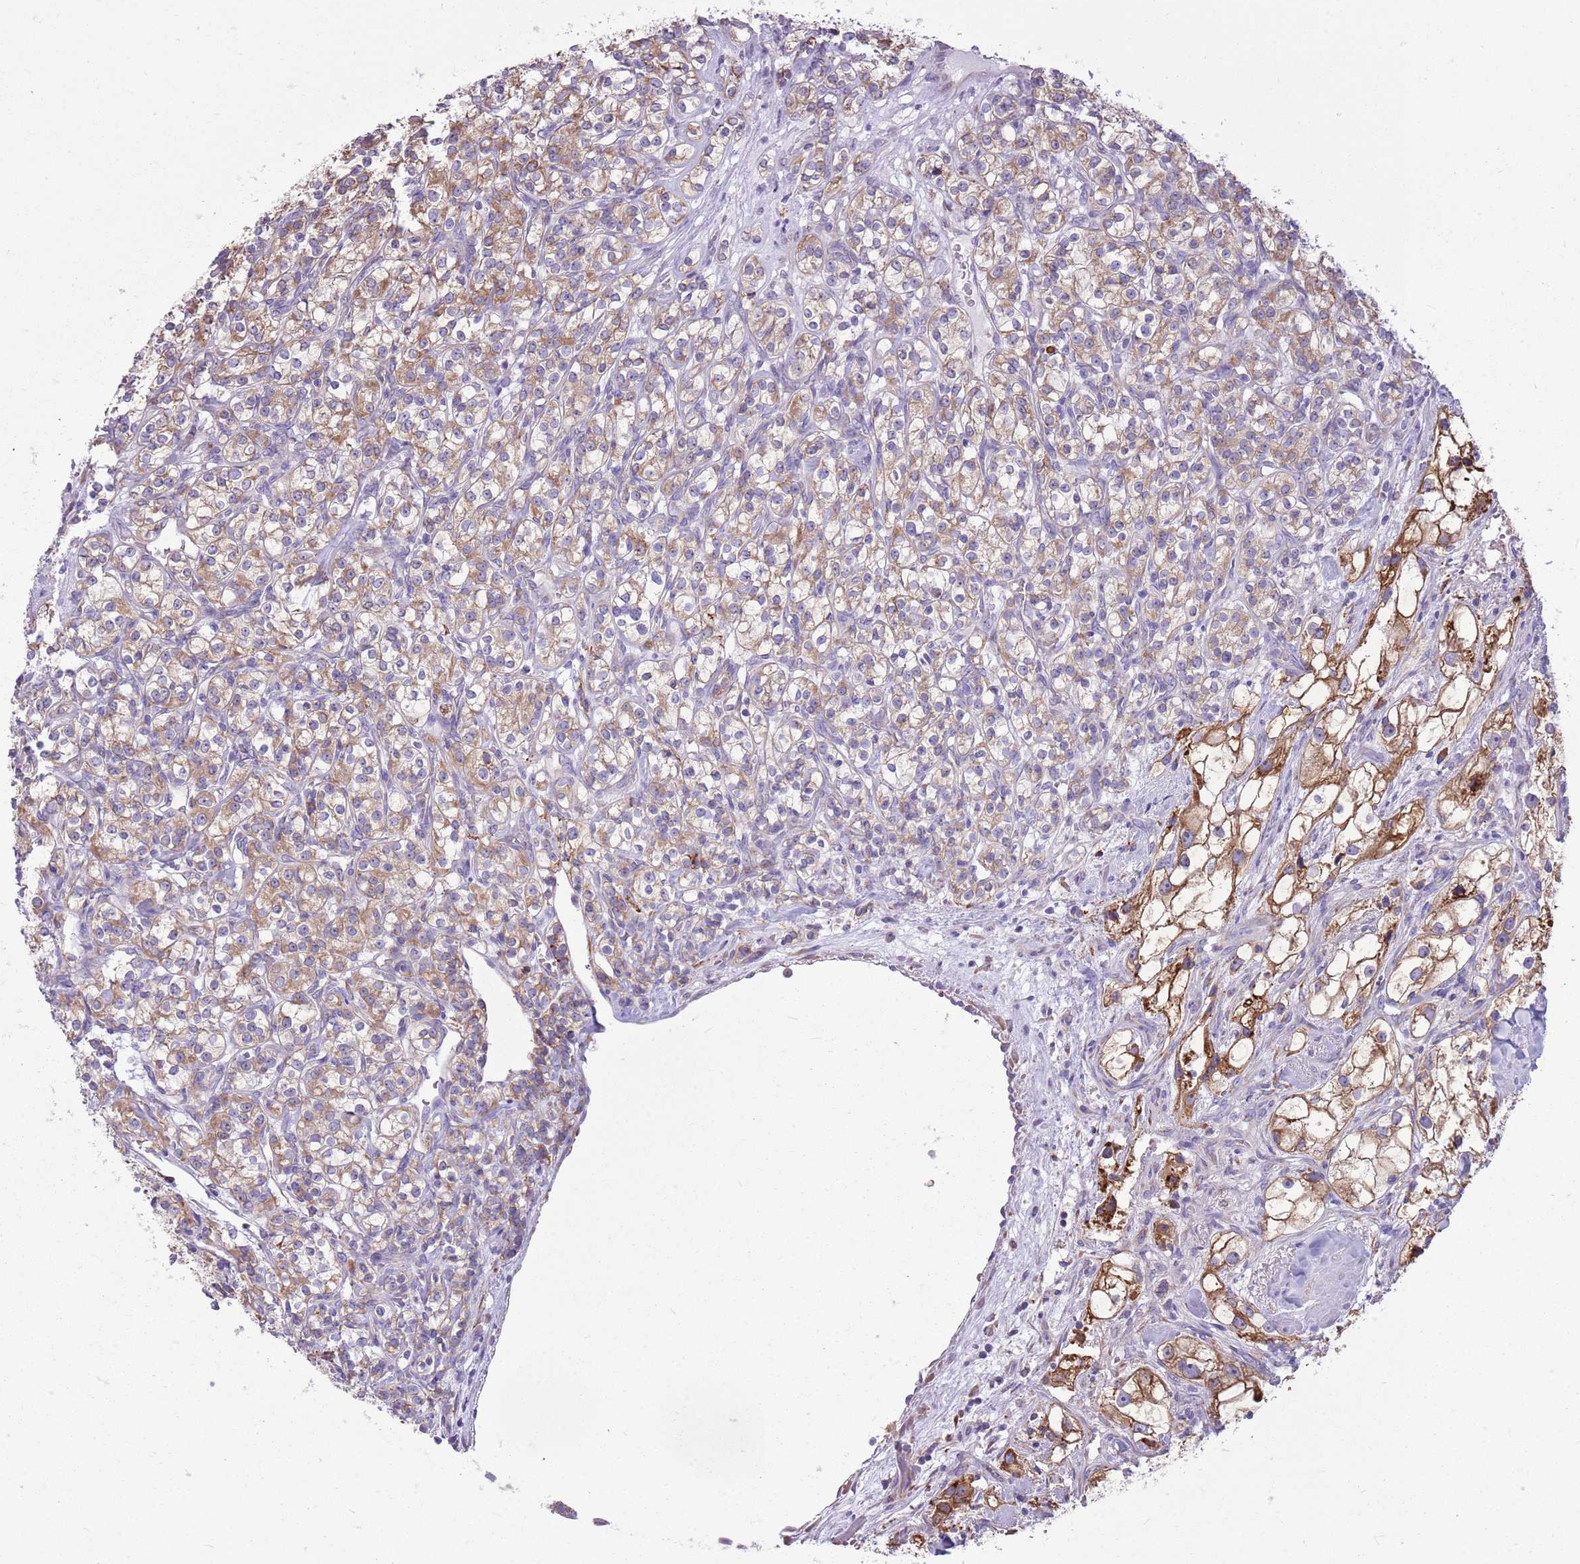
{"staining": {"intensity": "moderate", "quantity": ">75%", "location": "cytoplasmic/membranous"}, "tissue": "renal cancer", "cell_type": "Tumor cells", "image_type": "cancer", "snomed": [{"axis": "morphology", "description": "Adenocarcinoma, NOS"}, {"axis": "topography", "description": "Kidney"}], "caption": "A brown stain labels moderate cytoplasmic/membranous staining of a protein in human renal cancer (adenocarcinoma) tumor cells.", "gene": "KCTD19", "patient": {"sex": "male", "age": 77}}